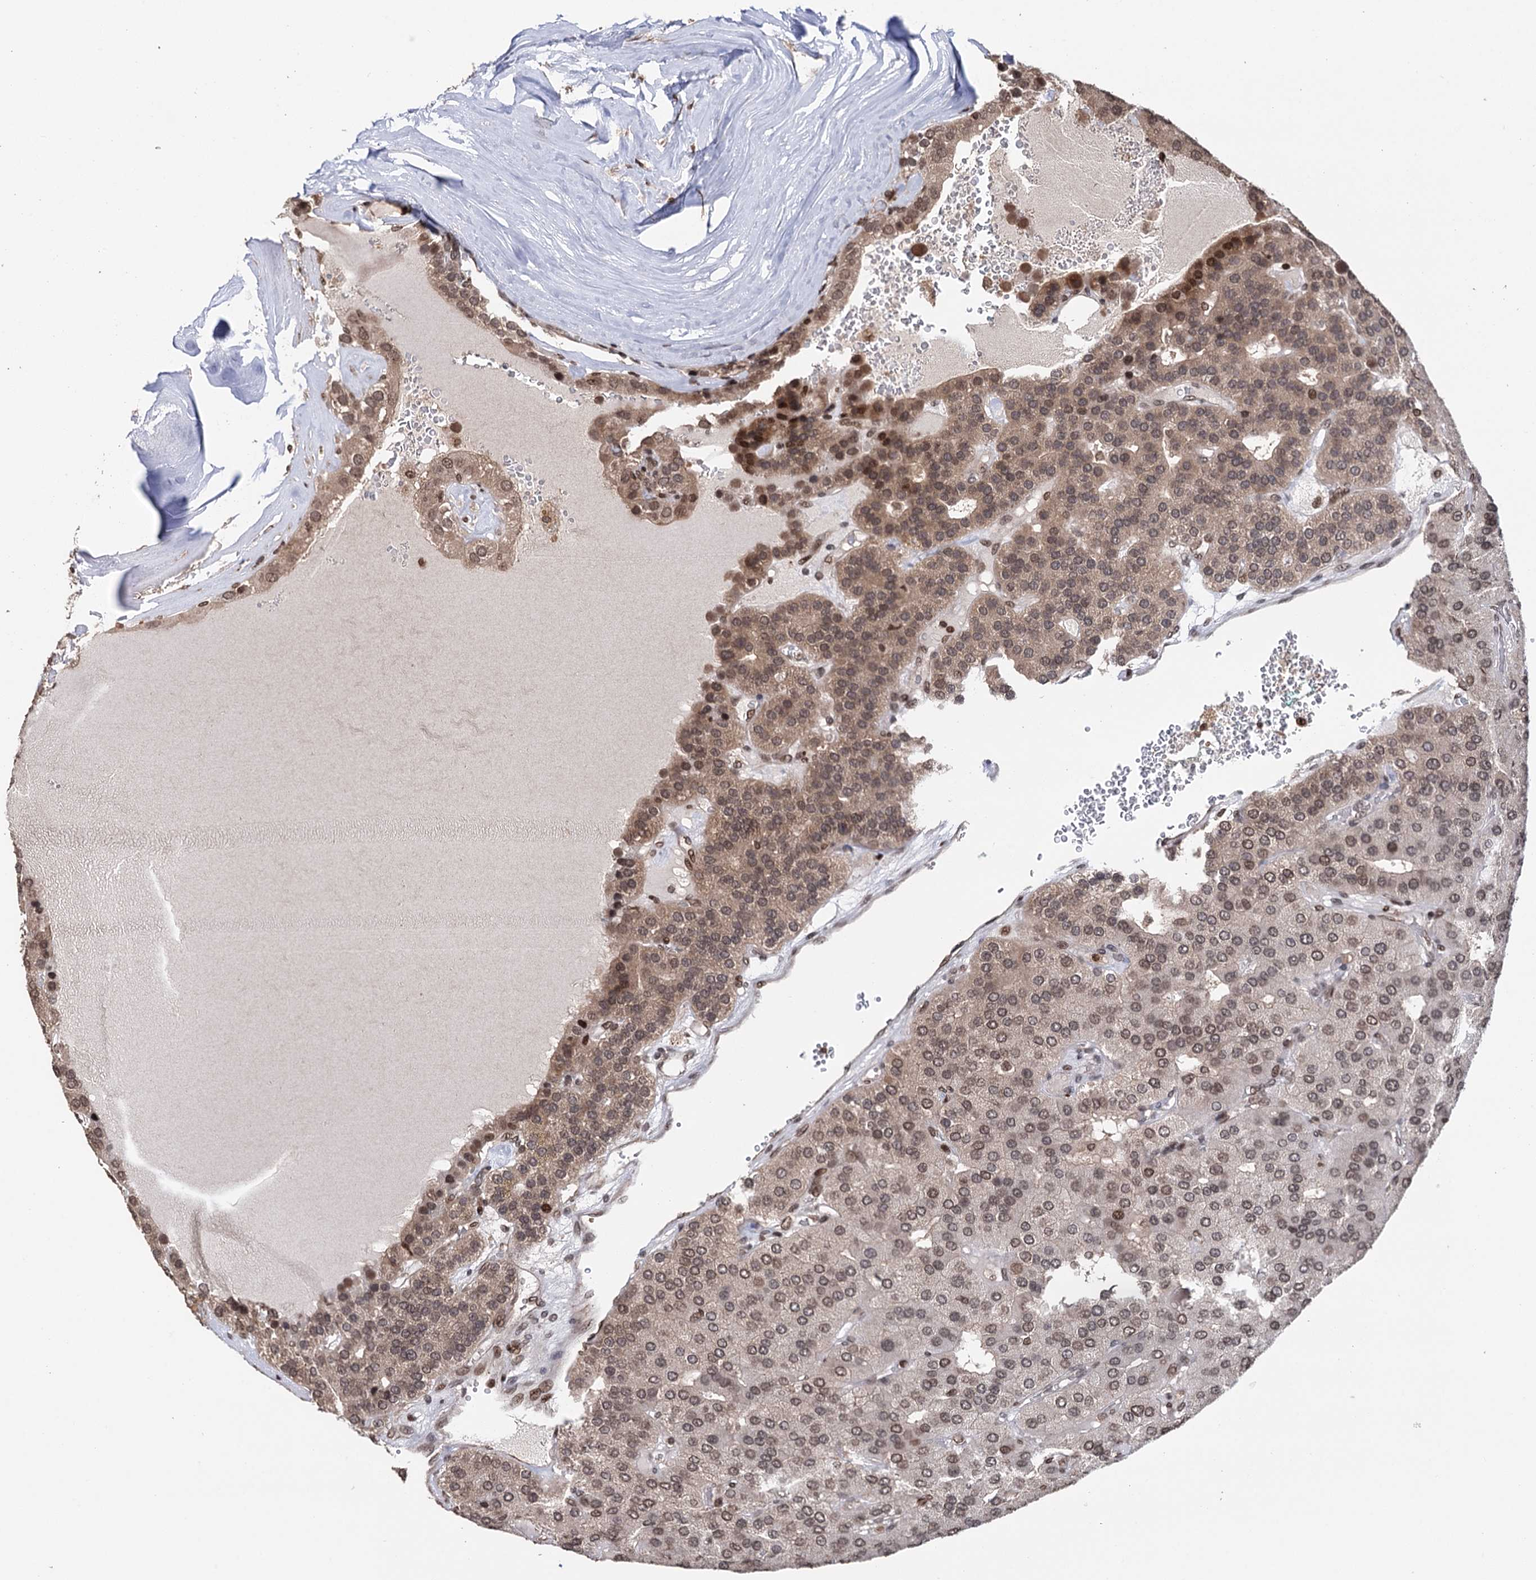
{"staining": {"intensity": "moderate", "quantity": ">75%", "location": "cytoplasmic/membranous,nuclear"}, "tissue": "parathyroid gland", "cell_type": "Glandular cells", "image_type": "normal", "snomed": [{"axis": "morphology", "description": "Normal tissue, NOS"}, {"axis": "morphology", "description": "Adenoma, NOS"}, {"axis": "topography", "description": "Parathyroid gland"}], "caption": "This is an image of IHC staining of benign parathyroid gland, which shows moderate positivity in the cytoplasmic/membranous,nuclear of glandular cells.", "gene": "CCDC77", "patient": {"sex": "female", "age": 86}}